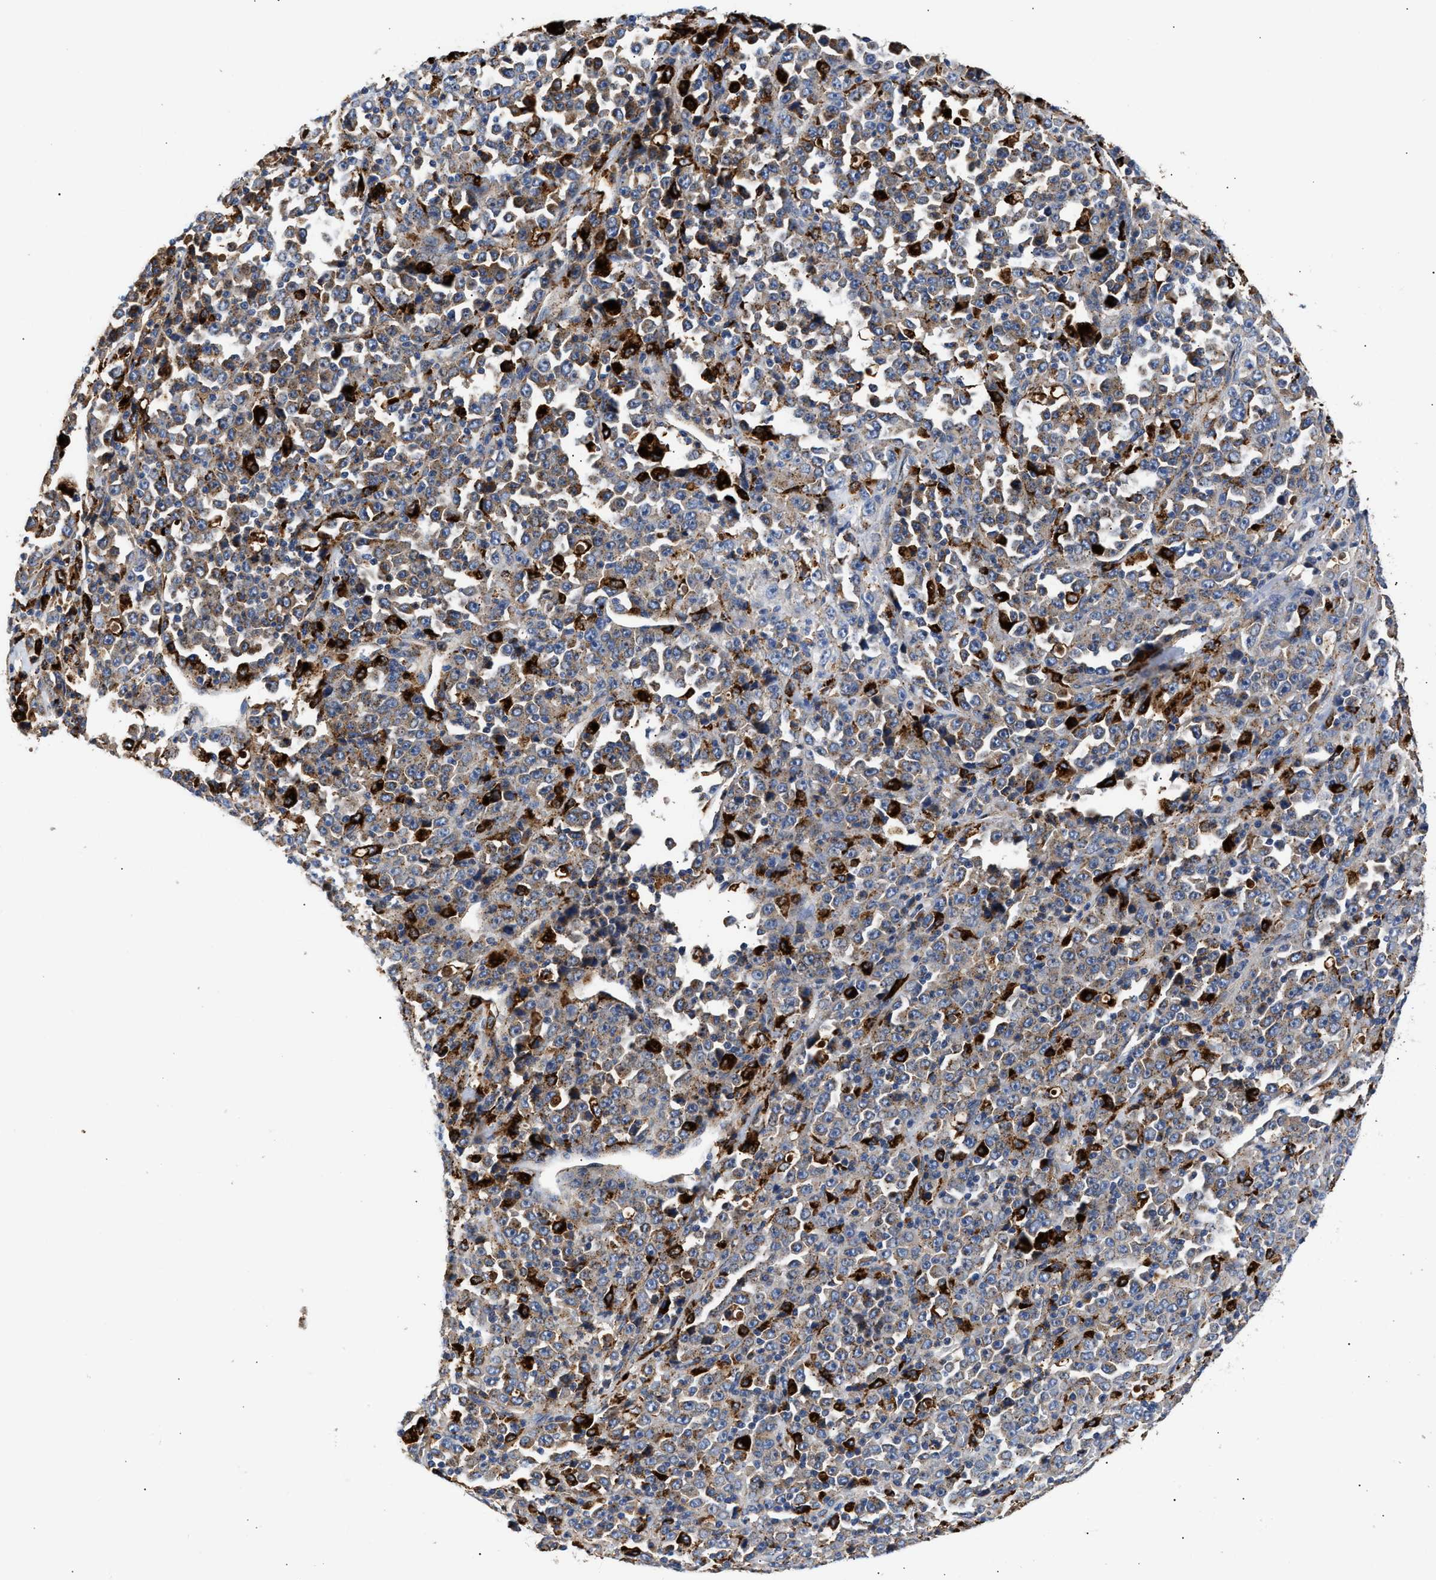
{"staining": {"intensity": "weak", "quantity": "25%-75%", "location": "cytoplasmic/membranous"}, "tissue": "stomach cancer", "cell_type": "Tumor cells", "image_type": "cancer", "snomed": [{"axis": "morphology", "description": "Normal tissue, NOS"}, {"axis": "morphology", "description": "Adenocarcinoma, NOS"}, {"axis": "topography", "description": "Stomach, upper"}, {"axis": "topography", "description": "Stomach"}], "caption": "This micrograph reveals immunohistochemistry staining of stomach cancer, with low weak cytoplasmic/membranous expression in approximately 25%-75% of tumor cells.", "gene": "CCDC146", "patient": {"sex": "male", "age": 59}}